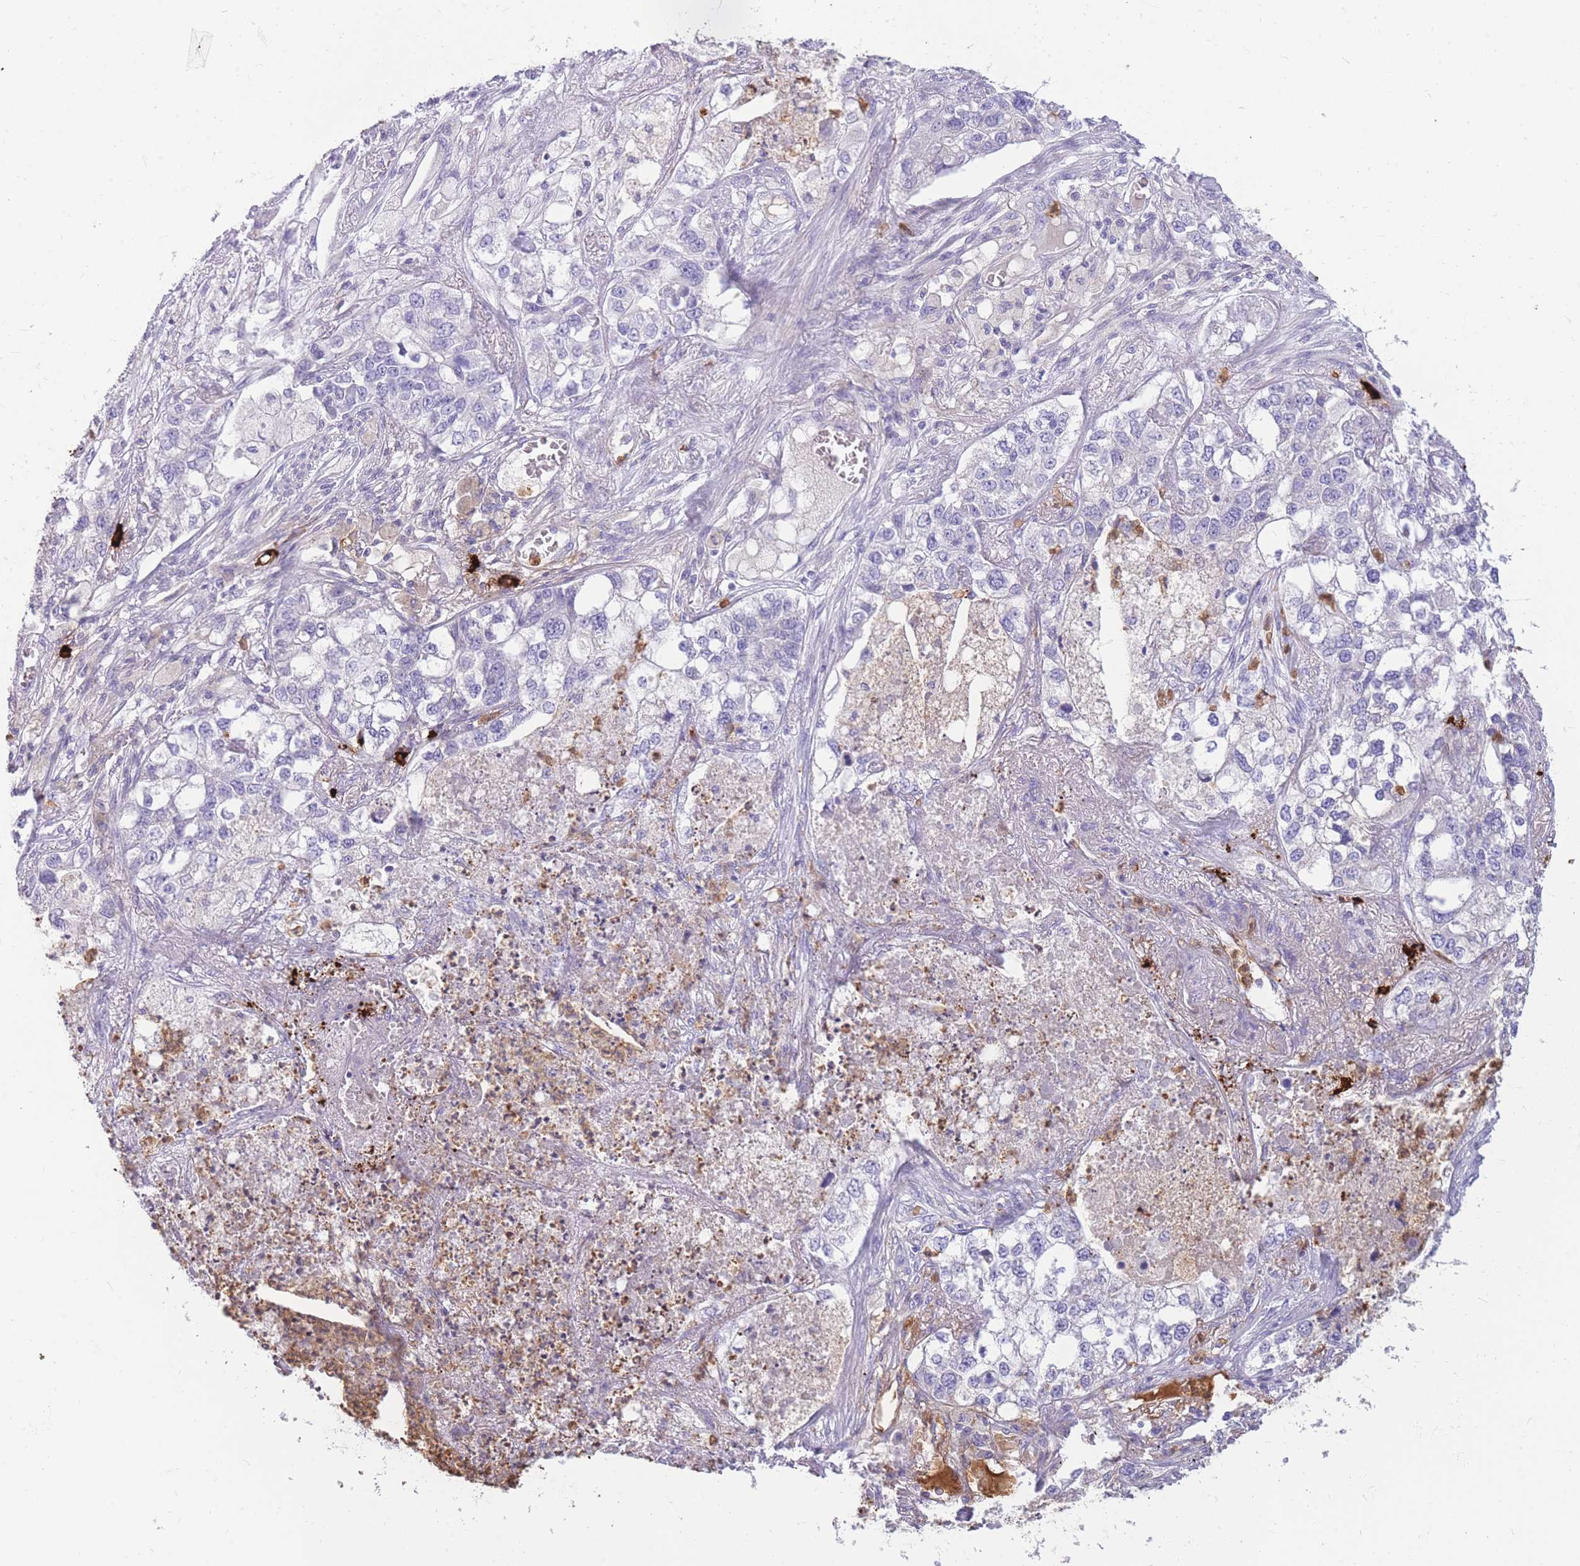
{"staining": {"intensity": "negative", "quantity": "none", "location": "none"}, "tissue": "lung cancer", "cell_type": "Tumor cells", "image_type": "cancer", "snomed": [{"axis": "morphology", "description": "Adenocarcinoma, NOS"}, {"axis": "topography", "description": "Lung"}], "caption": "High power microscopy image of an immunohistochemistry (IHC) micrograph of lung cancer (adenocarcinoma), revealing no significant expression in tumor cells.", "gene": "TPSAB1", "patient": {"sex": "male", "age": 49}}